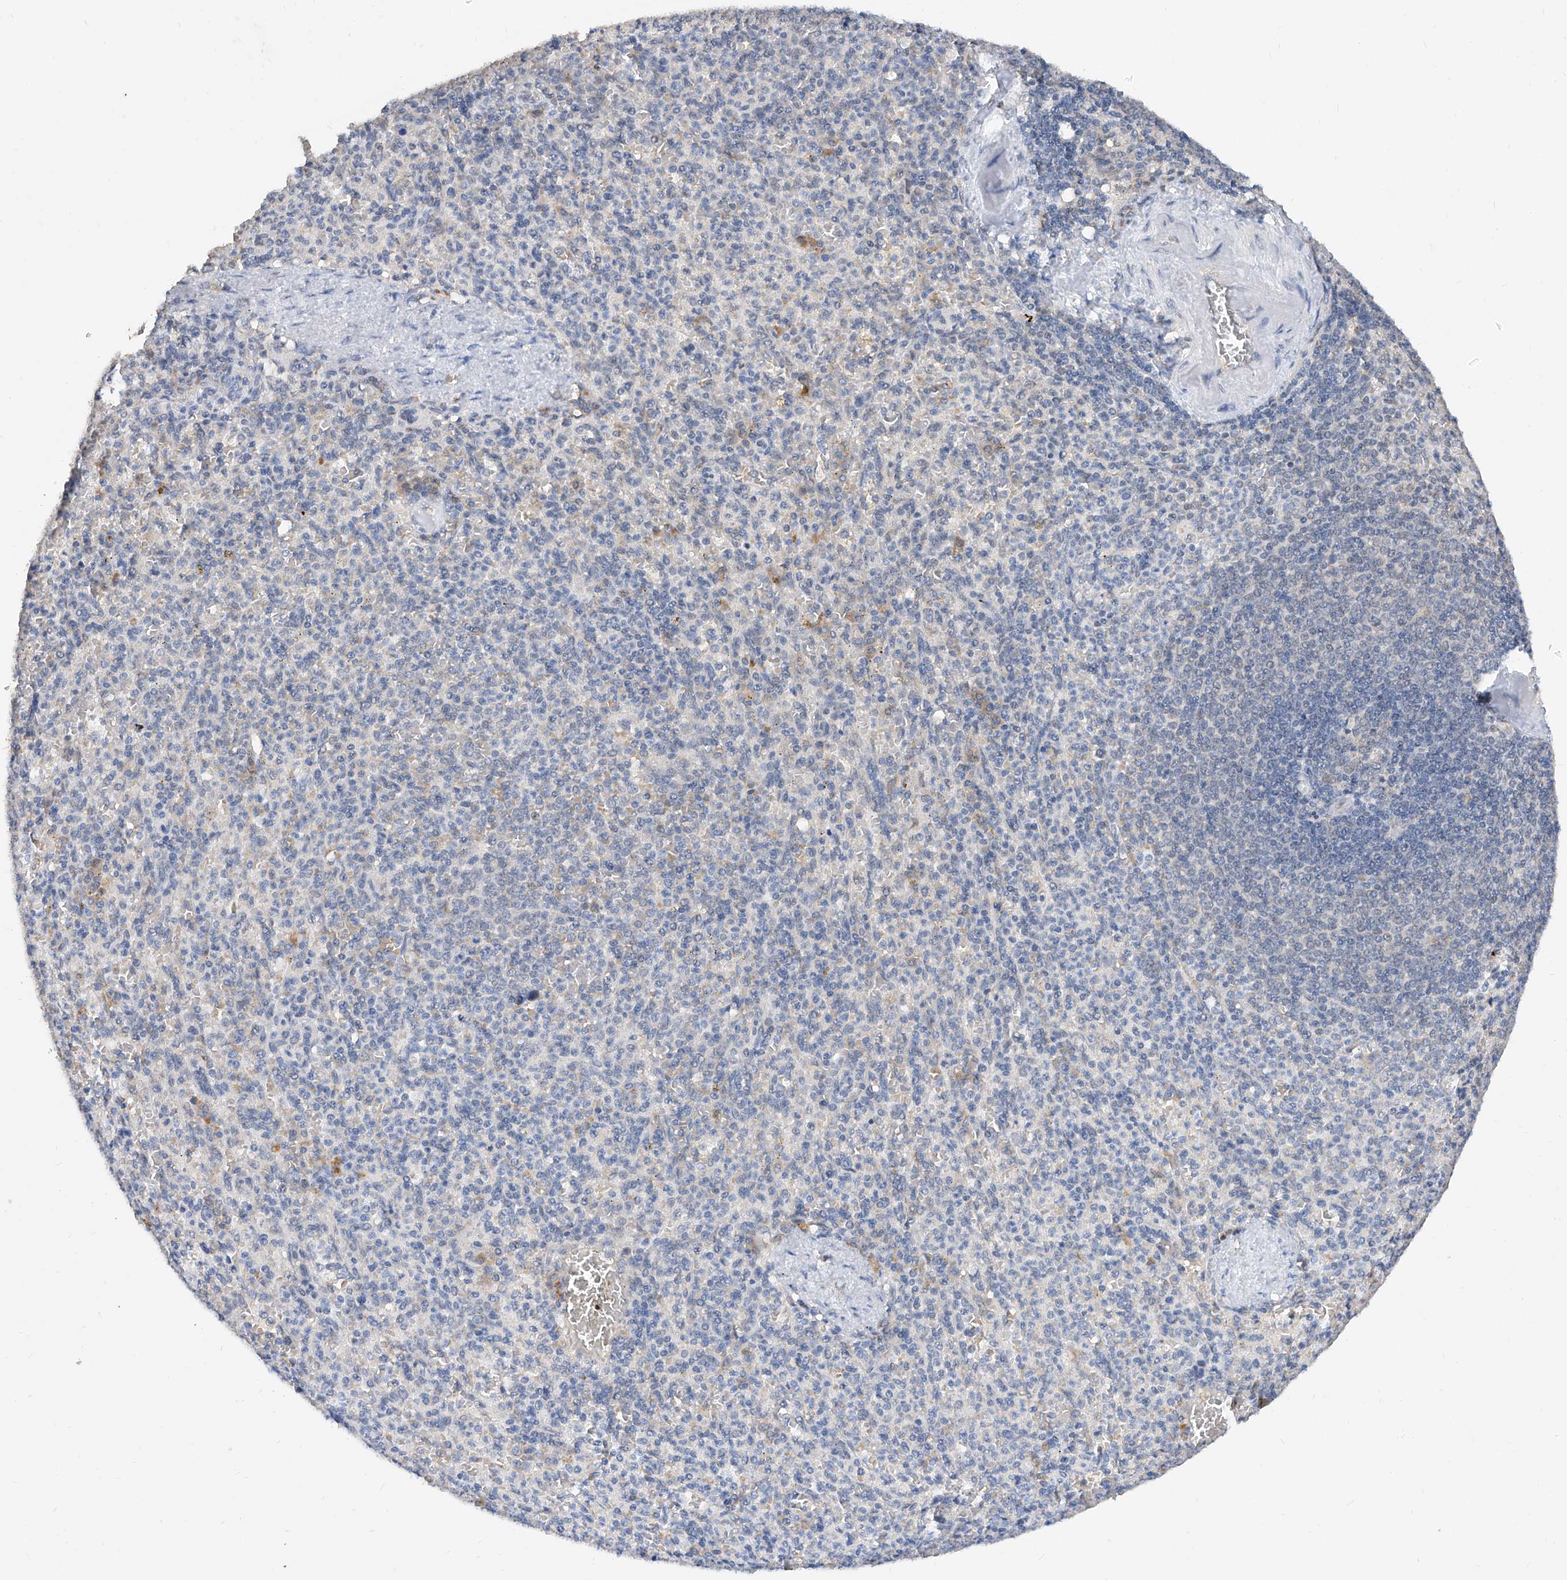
{"staining": {"intensity": "negative", "quantity": "none", "location": "none"}, "tissue": "spleen", "cell_type": "Cells in red pulp", "image_type": "normal", "snomed": [{"axis": "morphology", "description": "Normal tissue, NOS"}, {"axis": "topography", "description": "Spleen"}], "caption": "Cells in red pulp show no significant staining in unremarkable spleen. Brightfield microscopy of IHC stained with DAB (brown) and hematoxylin (blue), captured at high magnification.", "gene": "CARMIL3", "patient": {"sex": "female", "age": 74}}